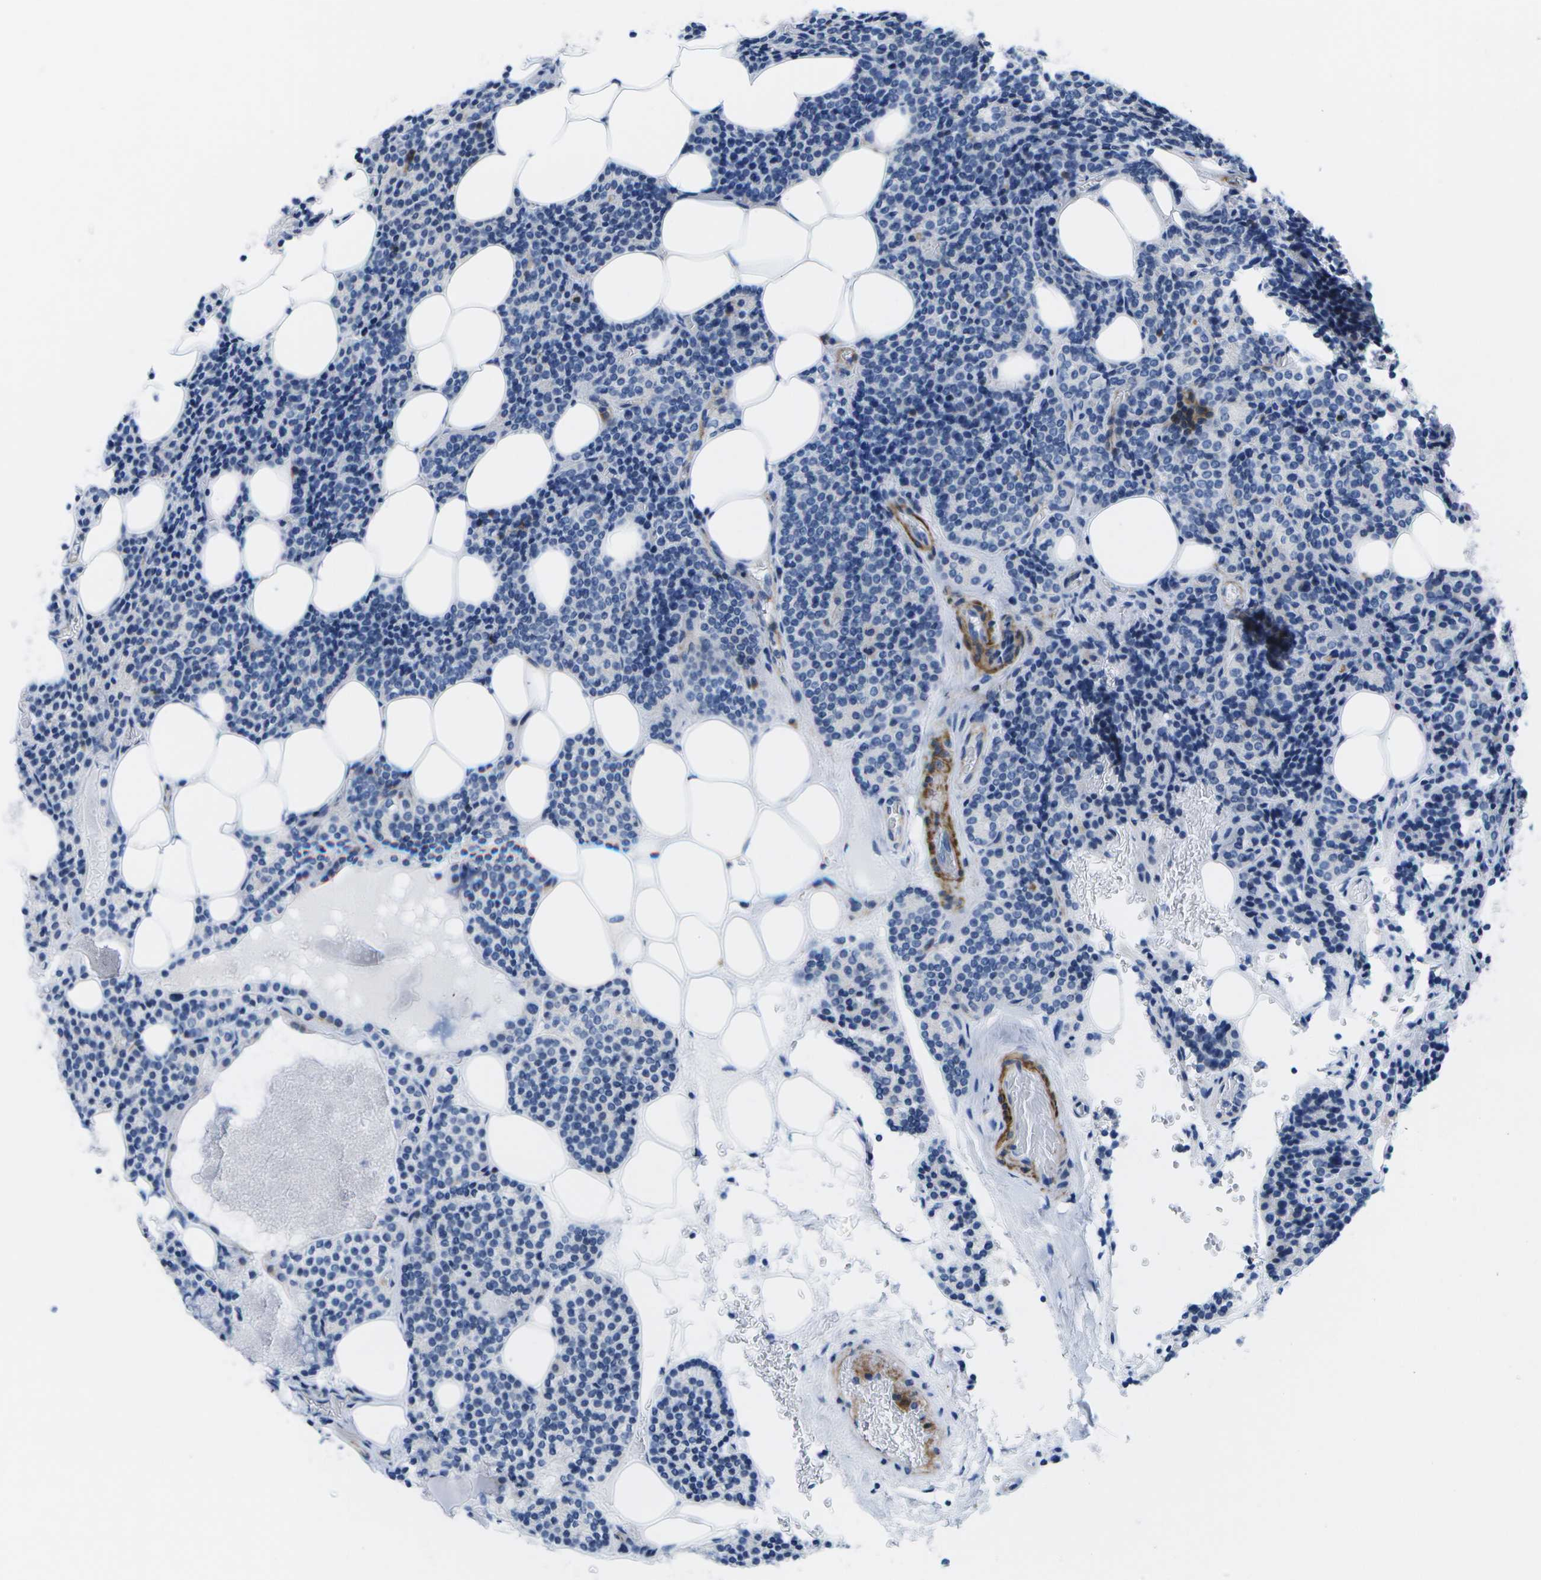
{"staining": {"intensity": "negative", "quantity": "none", "location": "none"}, "tissue": "parathyroid gland", "cell_type": "Glandular cells", "image_type": "normal", "snomed": [{"axis": "morphology", "description": "Normal tissue, NOS"}, {"axis": "morphology", "description": "Adenoma, NOS"}, {"axis": "topography", "description": "Parathyroid gland"}], "caption": "DAB (3,3'-diaminobenzidine) immunohistochemical staining of unremarkable parathyroid gland reveals no significant staining in glandular cells.", "gene": "ADGRG6", "patient": {"sex": "female", "age": 54}}